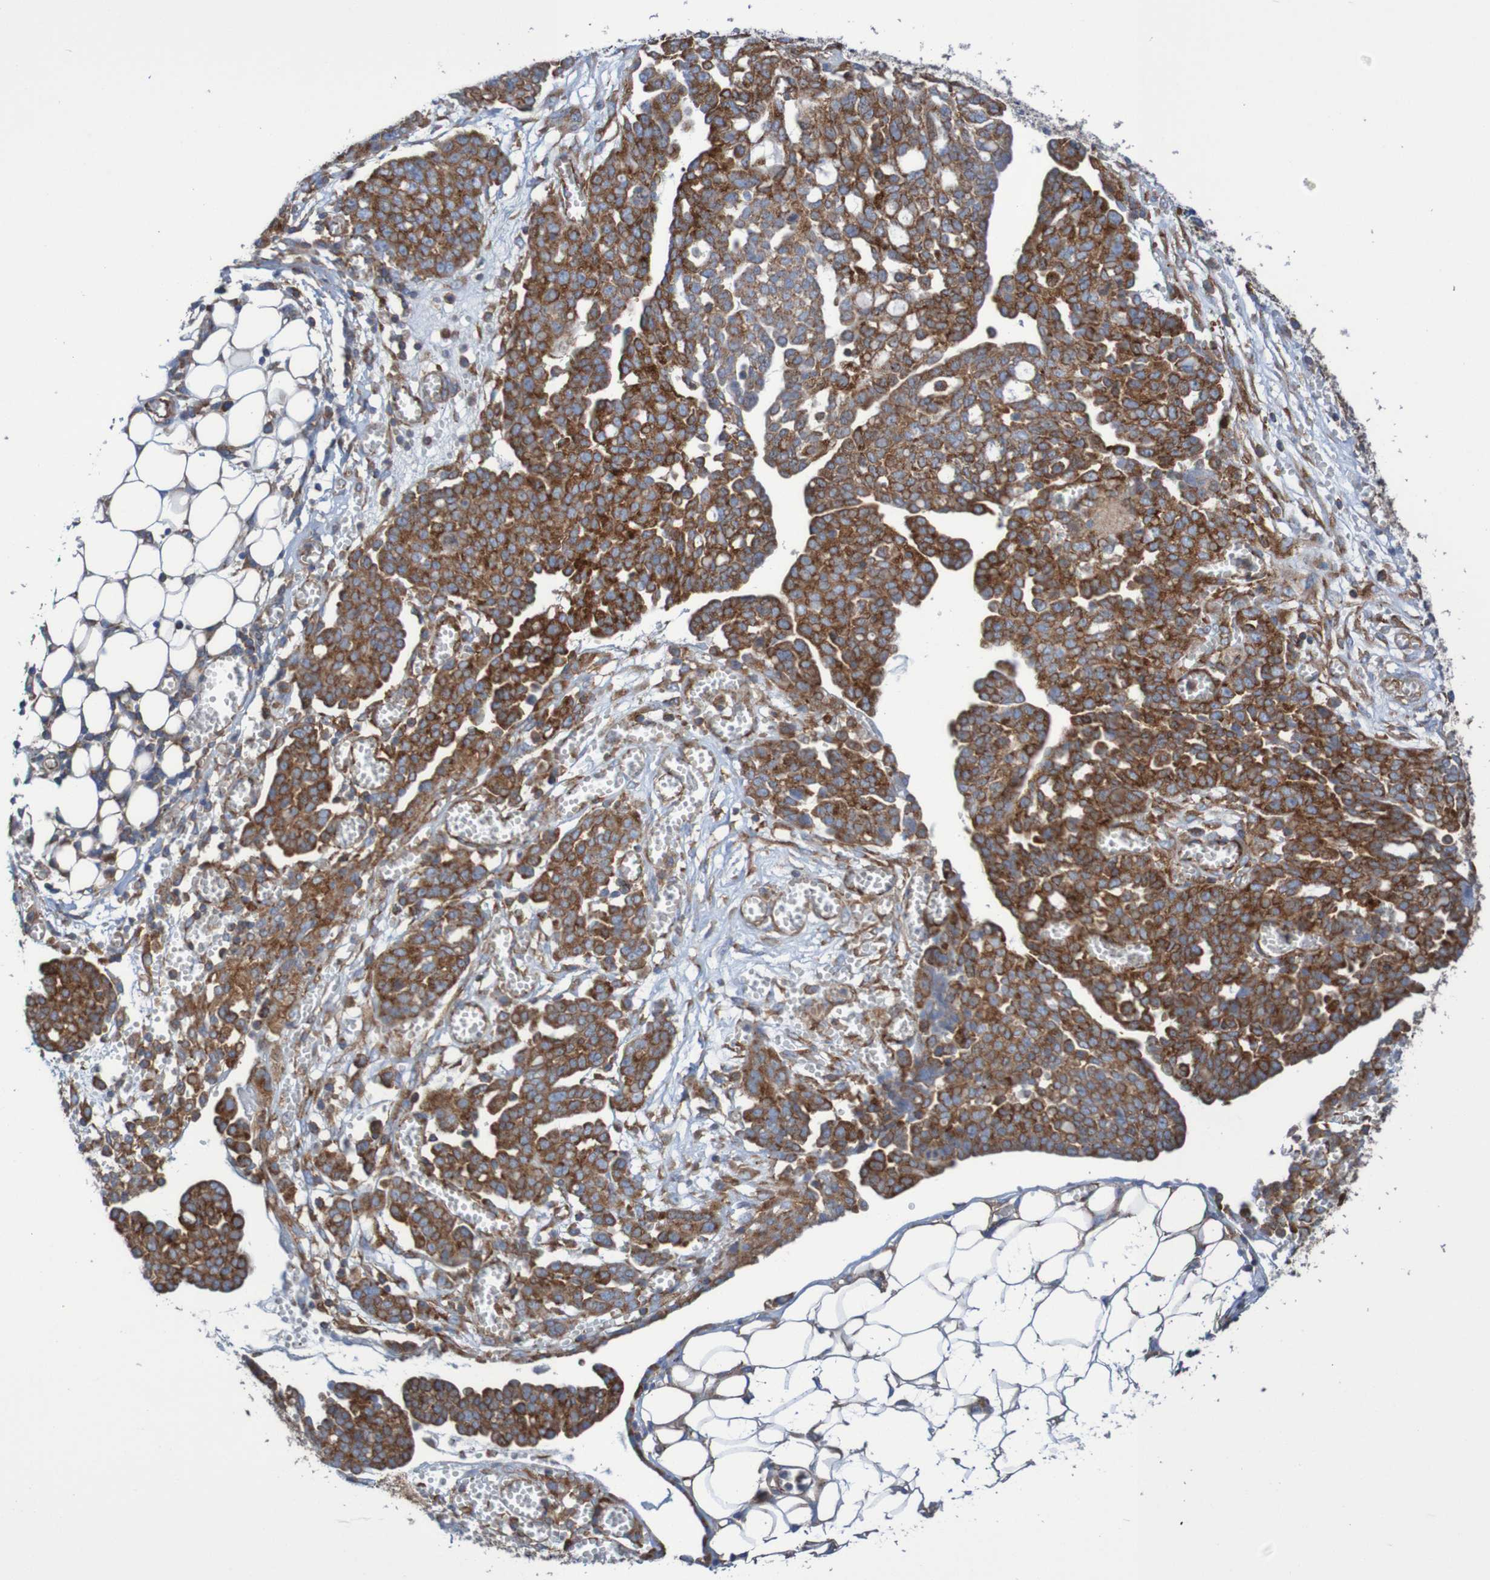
{"staining": {"intensity": "strong", "quantity": ">75%", "location": "cytoplasmic/membranous"}, "tissue": "ovarian cancer", "cell_type": "Tumor cells", "image_type": "cancer", "snomed": [{"axis": "morphology", "description": "Cystadenocarcinoma, serous, NOS"}, {"axis": "topography", "description": "Soft tissue"}, {"axis": "topography", "description": "Ovary"}], "caption": "Brown immunohistochemical staining in human ovarian serous cystadenocarcinoma exhibits strong cytoplasmic/membranous positivity in approximately >75% of tumor cells. (DAB (3,3'-diaminobenzidine) IHC, brown staining for protein, blue staining for nuclei).", "gene": "FXR2", "patient": {"sex": "female", "age": 57}}